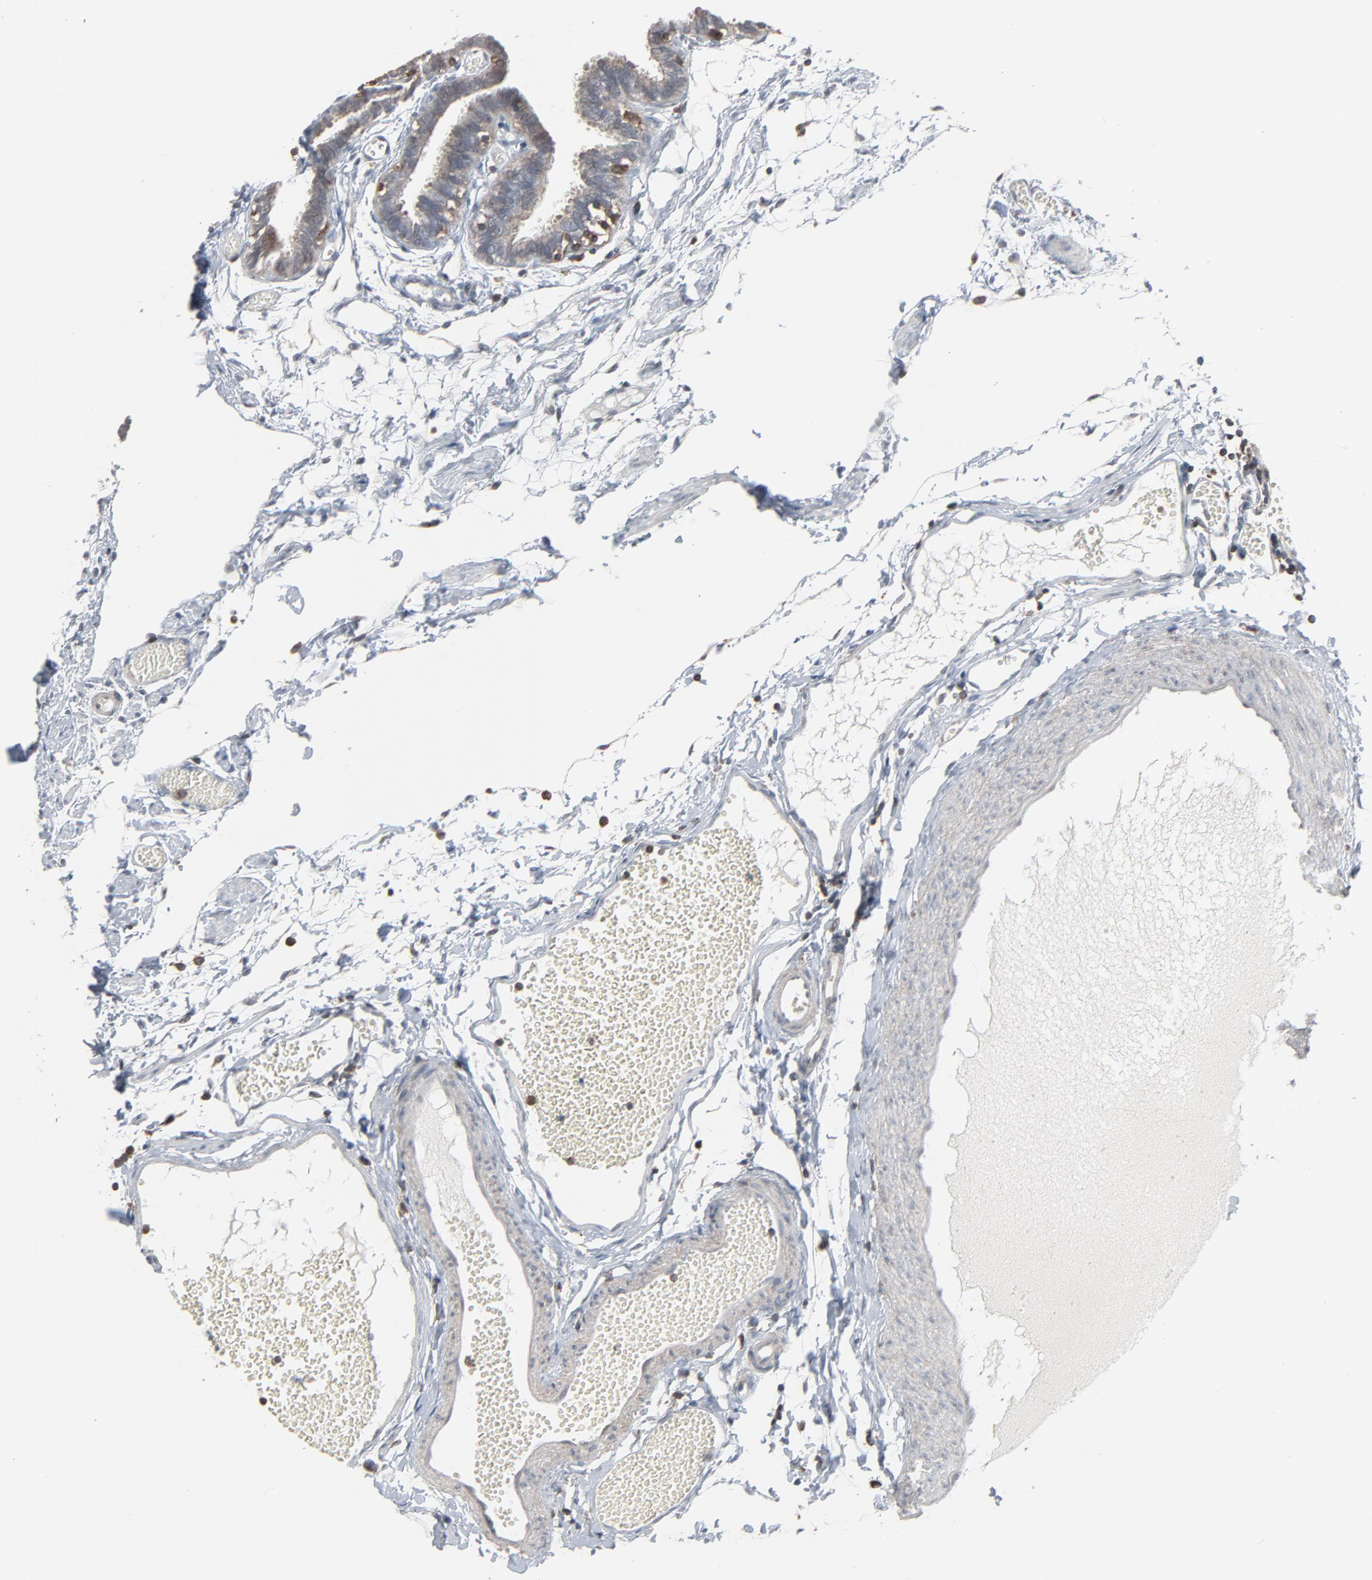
{"staining": {"intensity": "weak", "quantity": ">75%", "location": "nuclear"}, "tissue": "fallopian tube", "cell_type": "Glandular cells", "image_type": "normal", "snomed": [{"axis": "morphology", "description": "Normal tissue, NOS"}, {"axis": "topography", "description": "Fallopian tube"}], "caption": "A low amount of weak nuclear staining is appreciated in approximately >75% of glandular cells in benign fallopian tube. (Stains: DAB (3,3'-diaminobenzidine) in brown, nuclei in blue, Microscopy: brightfield microscopy at high magnification).", "gene": "DOCK8", "patient": {"sex": "female", "age": 29}}